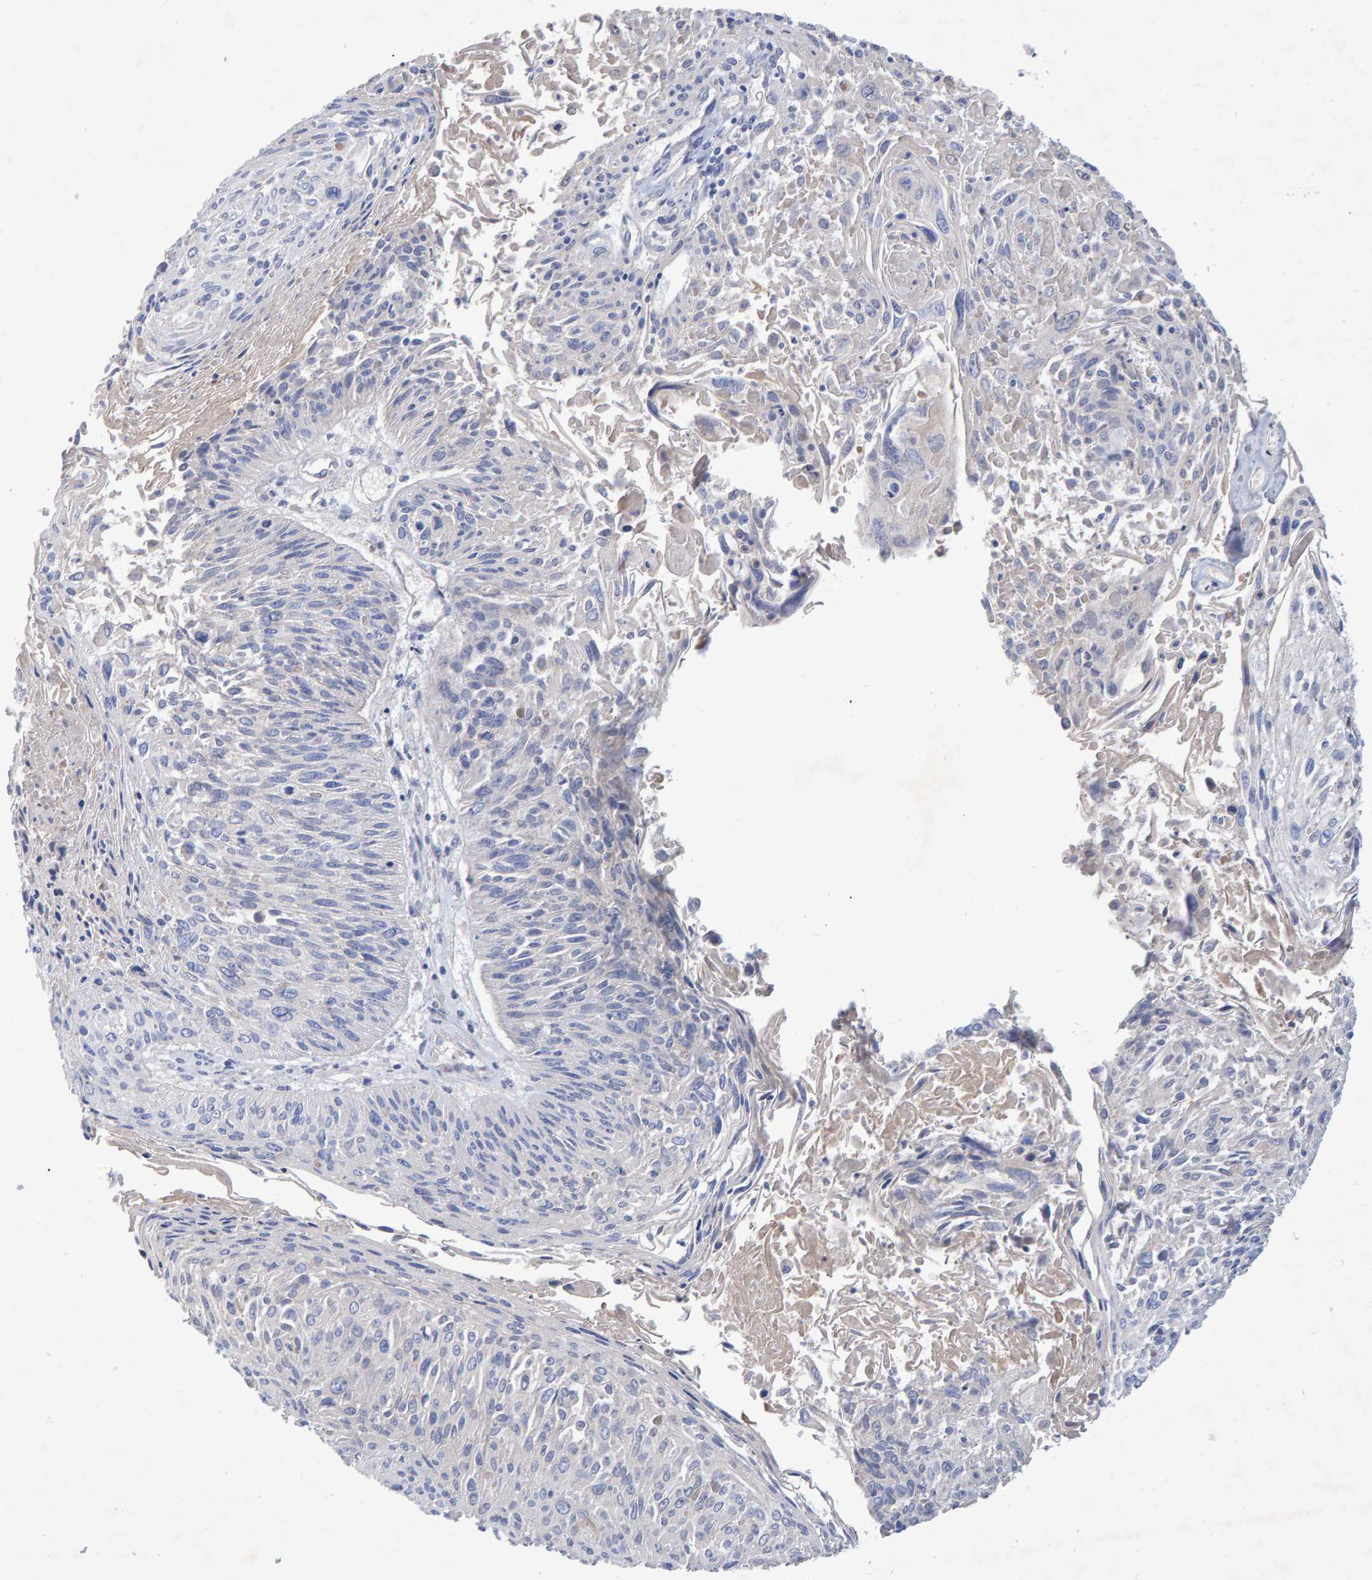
{"staining": {"intensity": "negative", "quantity": "none", "location": "none"}, "tissue": "cervical cancer", "cell_type": "Tumor cells", "image_type": "cancer", "snomed": [{"axis": "morphology", "description": "Squamous cell carcinoma, NOS"}, {"axis": "topography", "description": "Cervix"}], "caption": "The photomicrograph displays no staining of tumor cells in squamous cell carcinoma (cervical).", "gene": "EFR3A", "patient": {"sex": "female", "age": 51}}